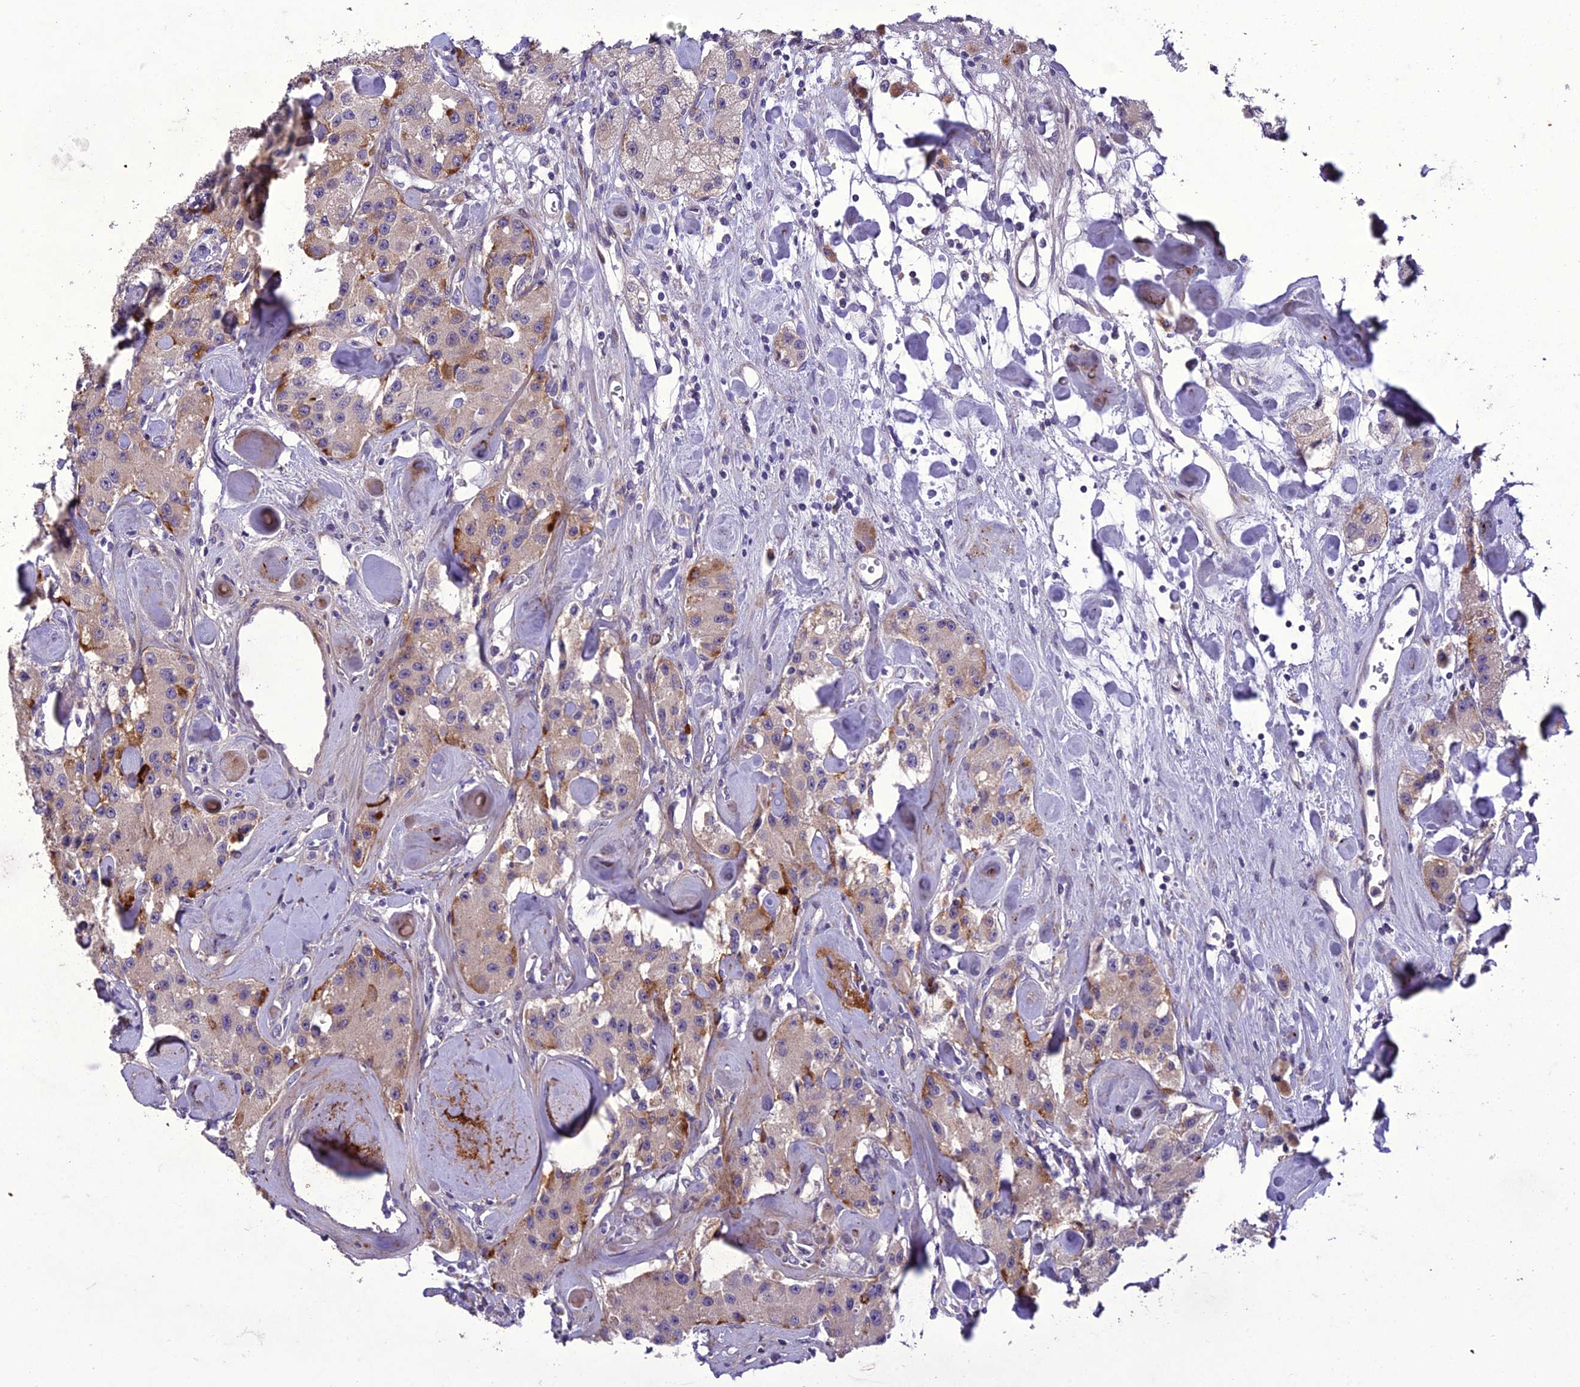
{"staining": {"intensity": "moderate", "quantity": "<25%", "location": "cytoplasmic/membranous"}, "tissue": "carcinoid", "cell_type": "Tumor cells", "image_type": "cancer", "snomed": [{"axis": "morphology", "description": "Carcinoid, malignant, NOS"}, {"axis": "topography", "description": "Pancreas"}], "caption": "Protein positivity by IHC exhibits moderate cytoplasmic/membranous positivity in approximately <25% of tumor cells in malignant carcinoid. Nuclei are stained in blue.", "gene": "ADIPOR2", "patient": {"sex": "male", "age": 41}}